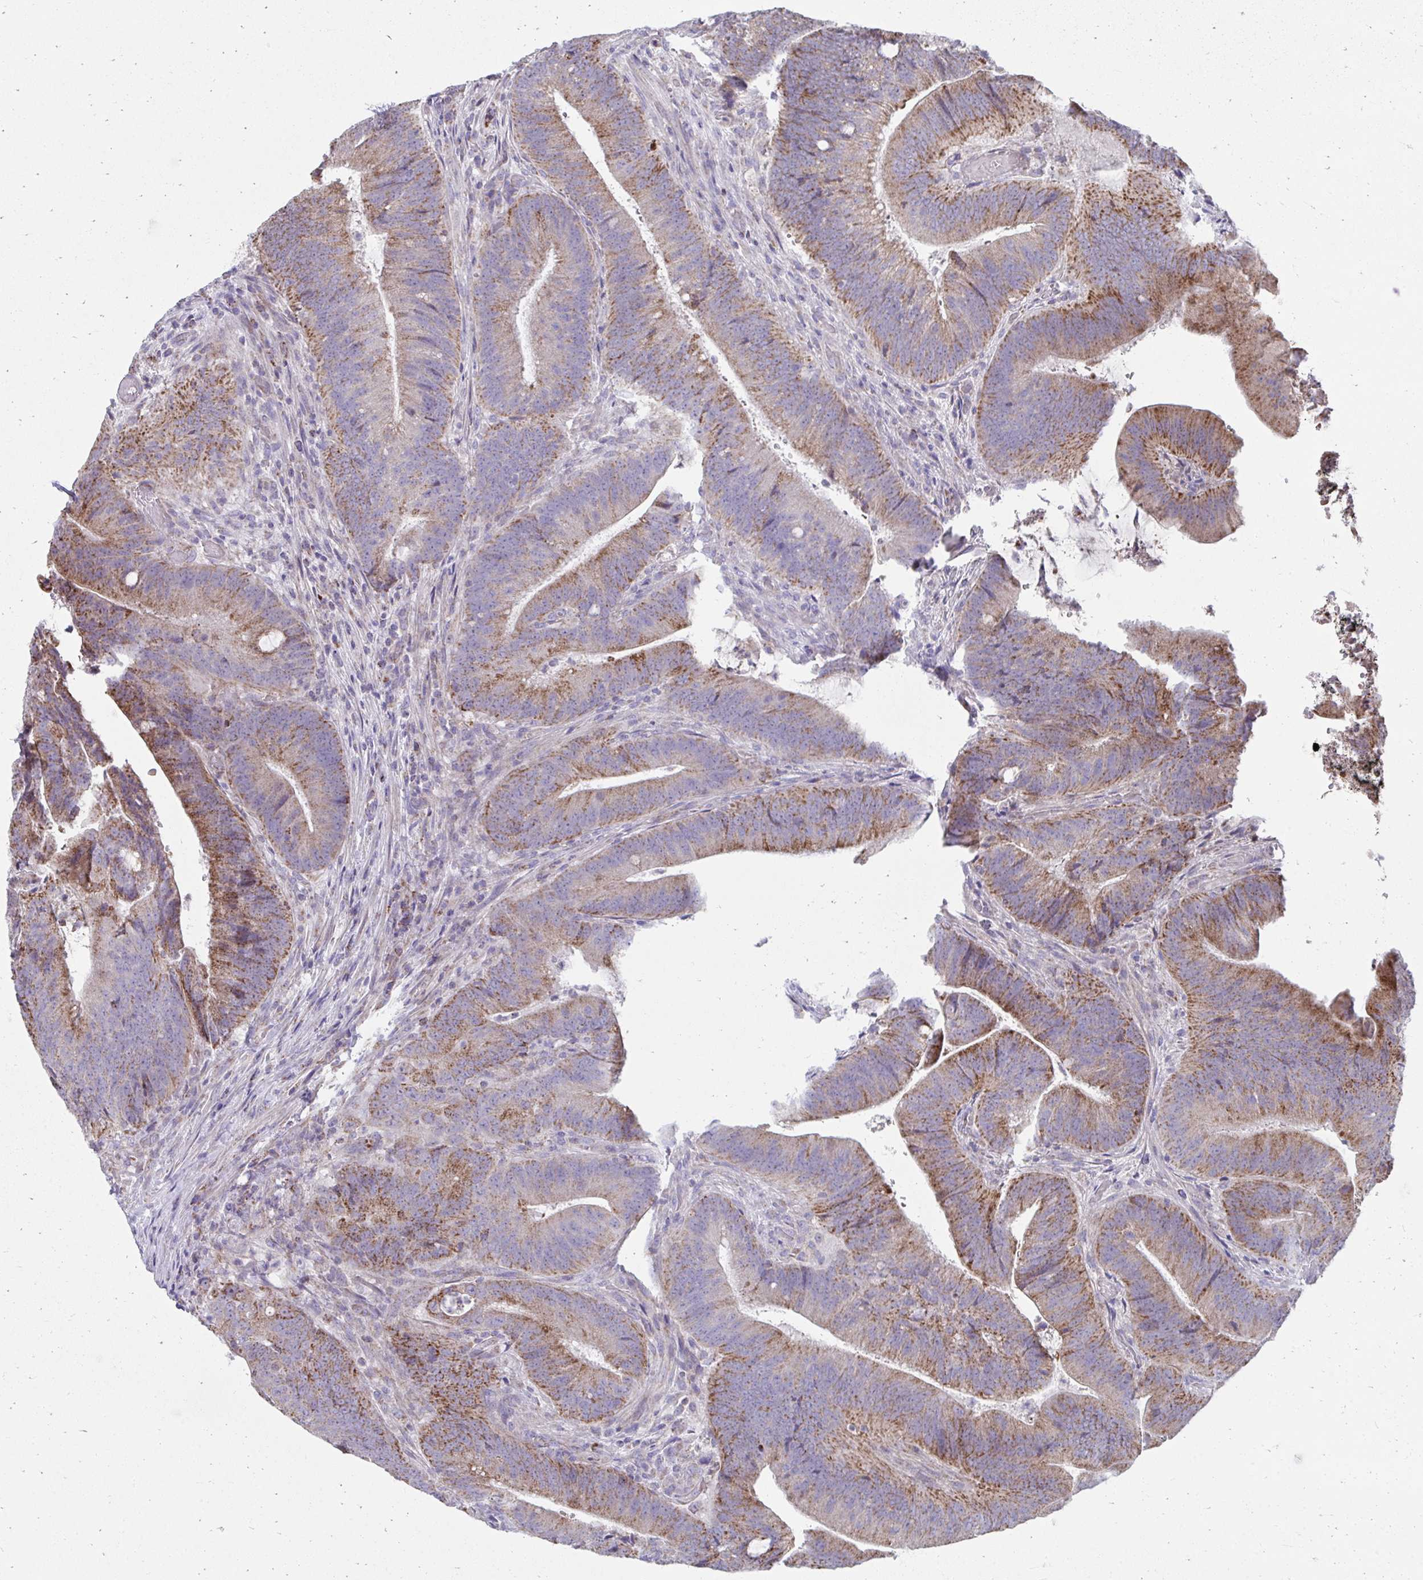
{"staining": {"intensity": "moderate", "quantity": ">75%", "location": "cytoplasmic/membranous"}, "tissue": "colorectal cancer", "cell_type": "Tumor cells", "image_type": "cancer", "snomed": [{"axis": "morphology", "description": "Adenocarcinoma, NOS"}, {"axis": "topography", "description": "Colon"}], "caption": "Colorectal cancer stained for a protein (brown) reveals moderate cytoplasmic/membranous positive positivity in about >75% of tumor cells.", "gene": "PRRG3", "patient": {"sex": "female", "age": 43}}